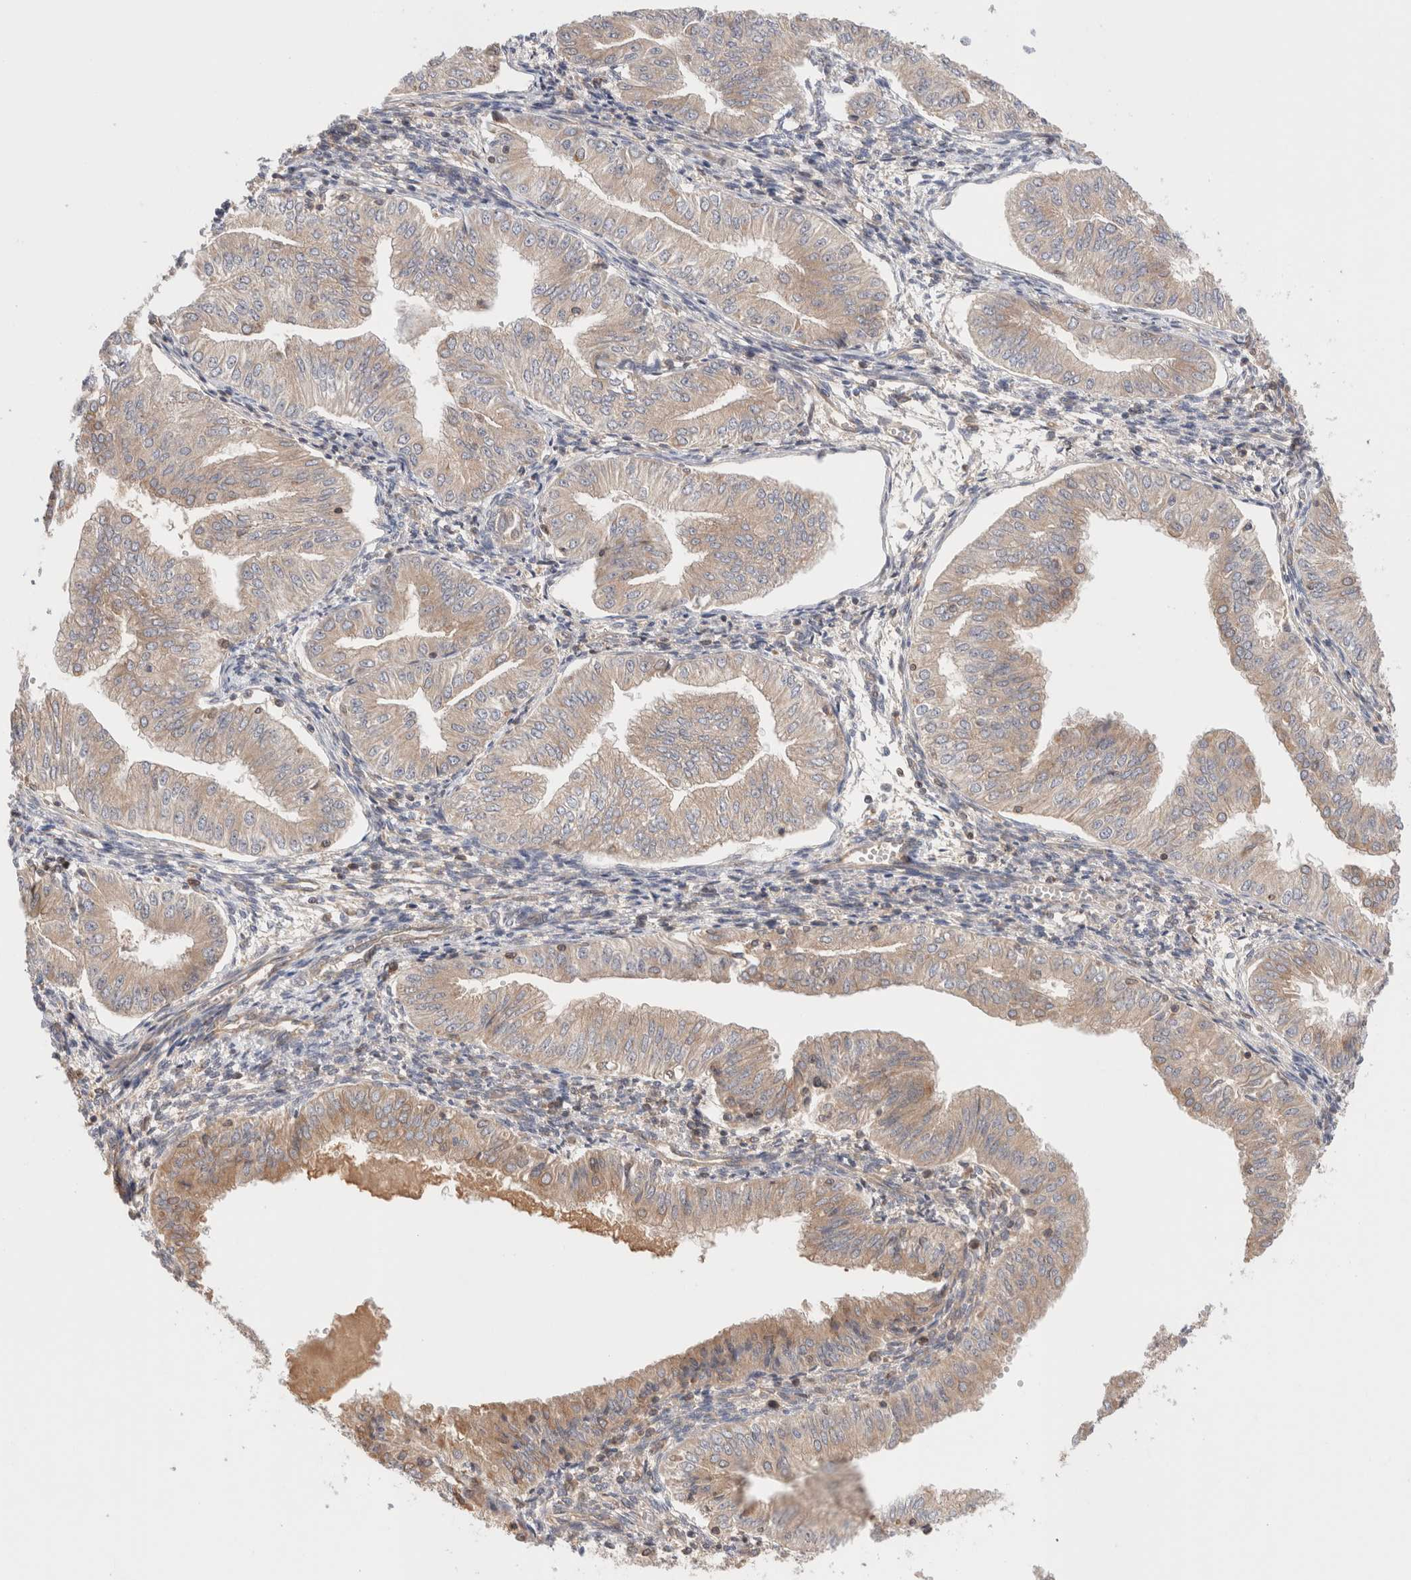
{"staining": {"intensity": "weak", "quantity": ">75%", "location": "cytoplasmic/membranous"}, "tissue": "endometrial cancer", "cell_type": "Tumor cells", "image_type": "cancer", "snomed": [{"axis": "morphology", "description": "Normal tissue, NOS"}, {"axis": "morphology", "description": "Adenocarcinoma, NOS"}, {"axis": "topography", "description": "Endometrium"}], "caption": "This is a micrograph of immunohistochemistry (IHC) staining of endometrial adenocarcinoma, which shows weak expression in the cytoplasmic/membranous of tumor cells.", "gene": "SIKE1", "patient": {"sex": "female", "age": 53}}